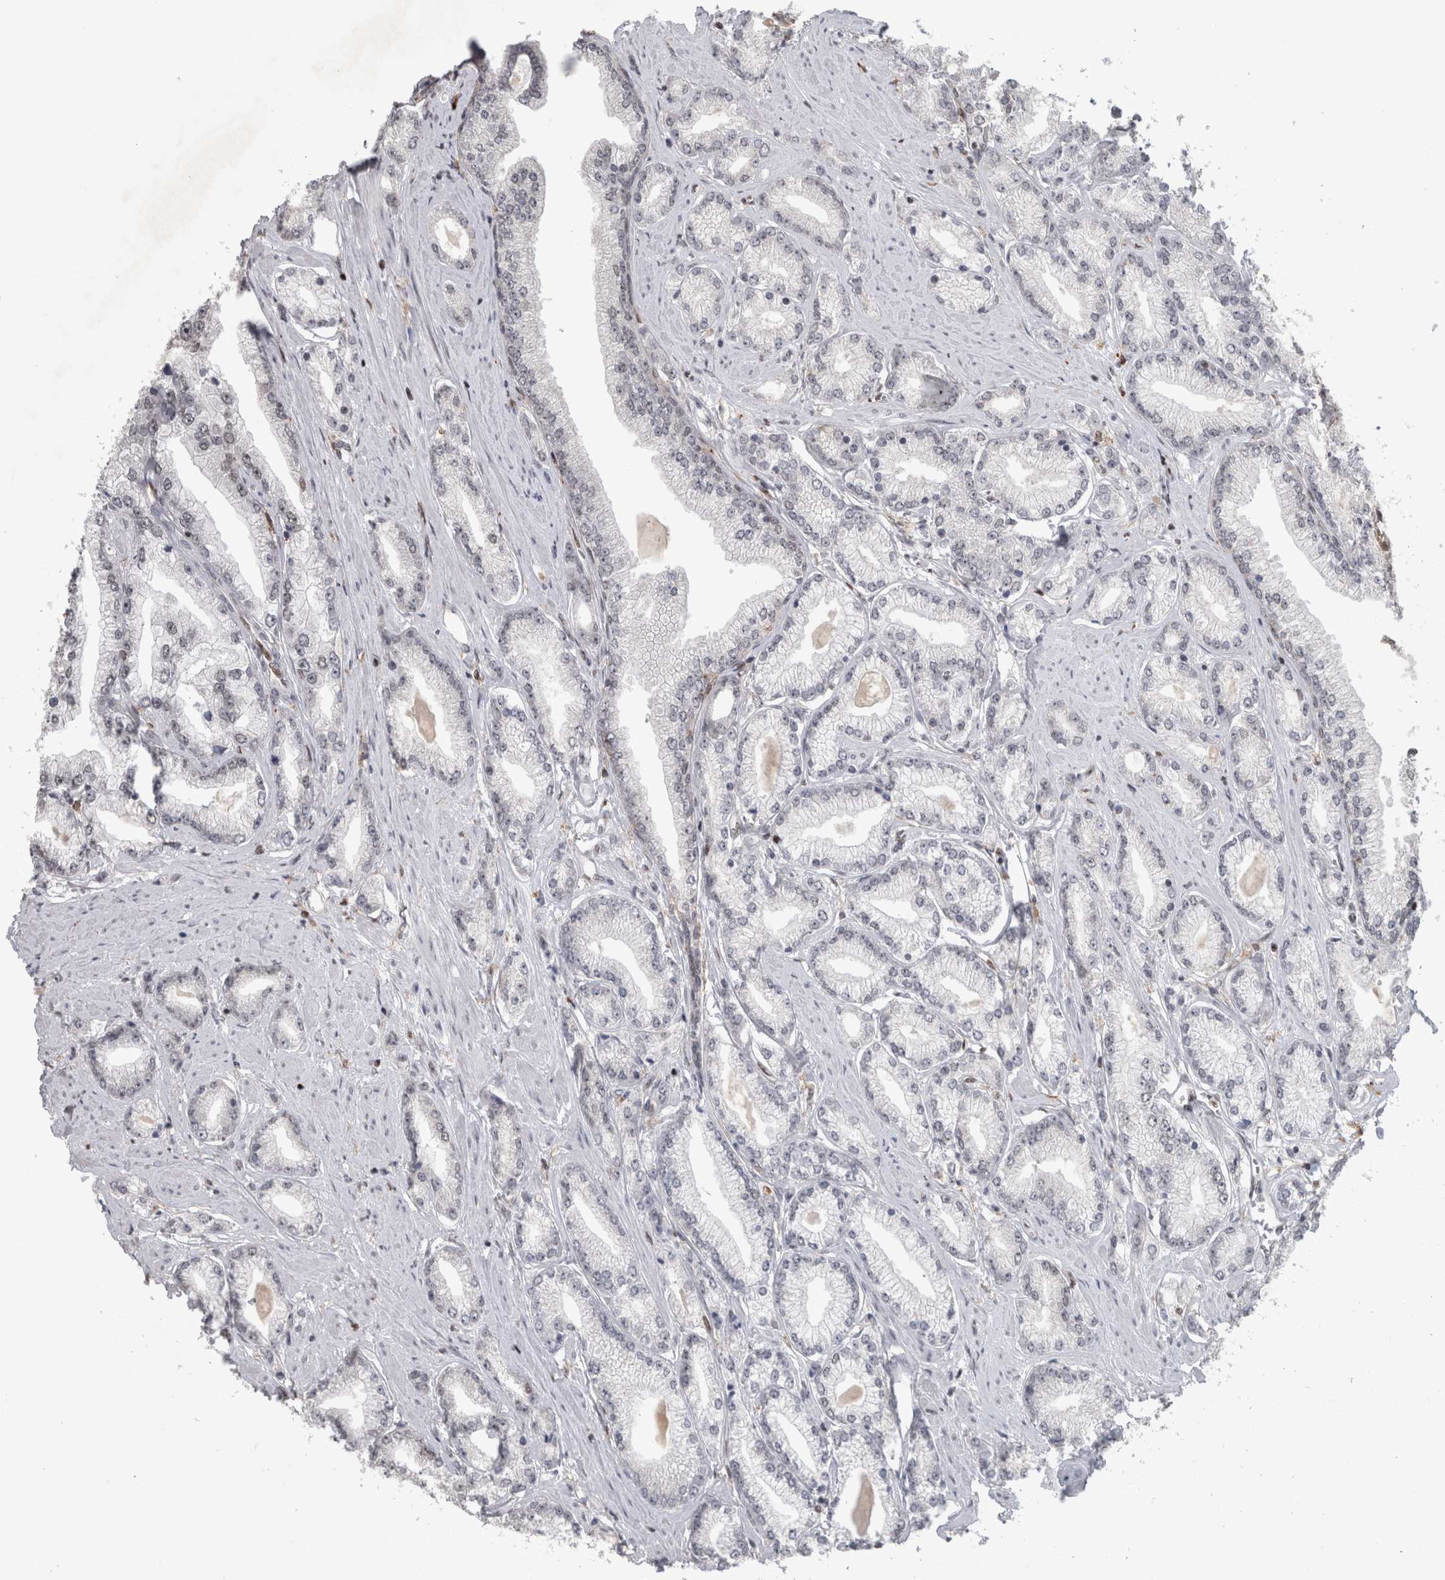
{"staining": {"intensity": "negative", "quantity": "none", "location": "none"}, "tissue": "prostate cancer", "cell_type": "Tumor cells", "image_type": "cancer", "snomed": [{"axis": "morphology", "description": "Adenocarcinoma, Low grade"}, {"axis": "topography", "description": "Prostate"}], "caption": "A histopathology image of human low-grade adenocarcinoma (prostate) is negative for staining in tumor cells.", "gene": "SRARP", "patient": {"sex": "male", "age": 62}}